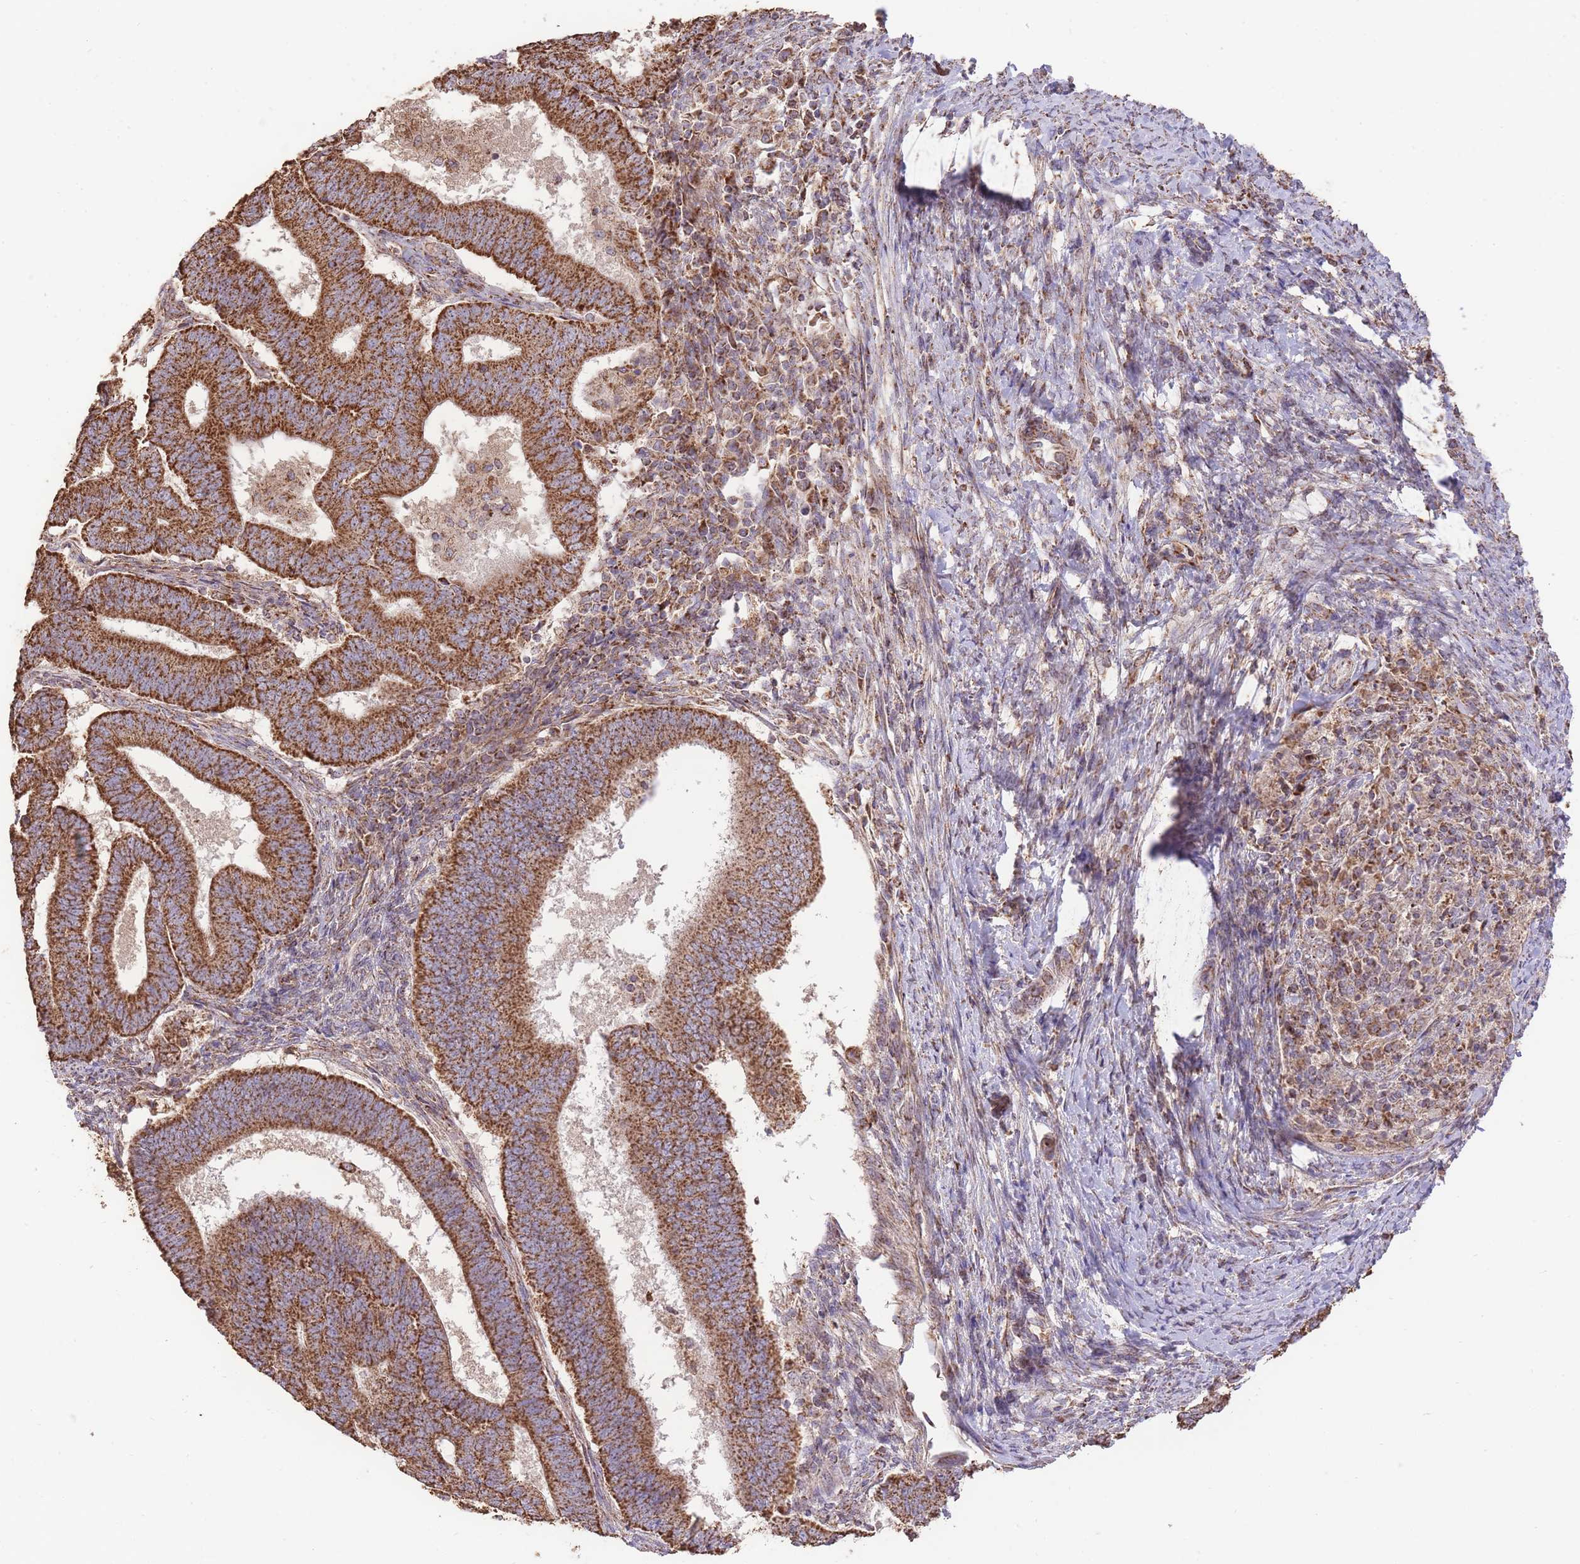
{"staining": {"intensity": "strong", "quantity": ">75%", "location": "cytoplasmic/membranous"}, "tissue": "endometrial cancer", "cell_type": "Tumor cells", "image_type": "cancer", "snomed": [{"axis": "morphology", "description": "Adenocarcinoma, NOS"}, {"axis": "topography", "description": "Endometrium"}], "caption": "Immunohistochemical staining of endometrial cancer (adenocarcinoma) shows high levels of strong cytoplasmic/membranous expression in approximately >75% of tumor cells.", "gene": "PREP", "patient": {"sex": "female", "age": 70}}